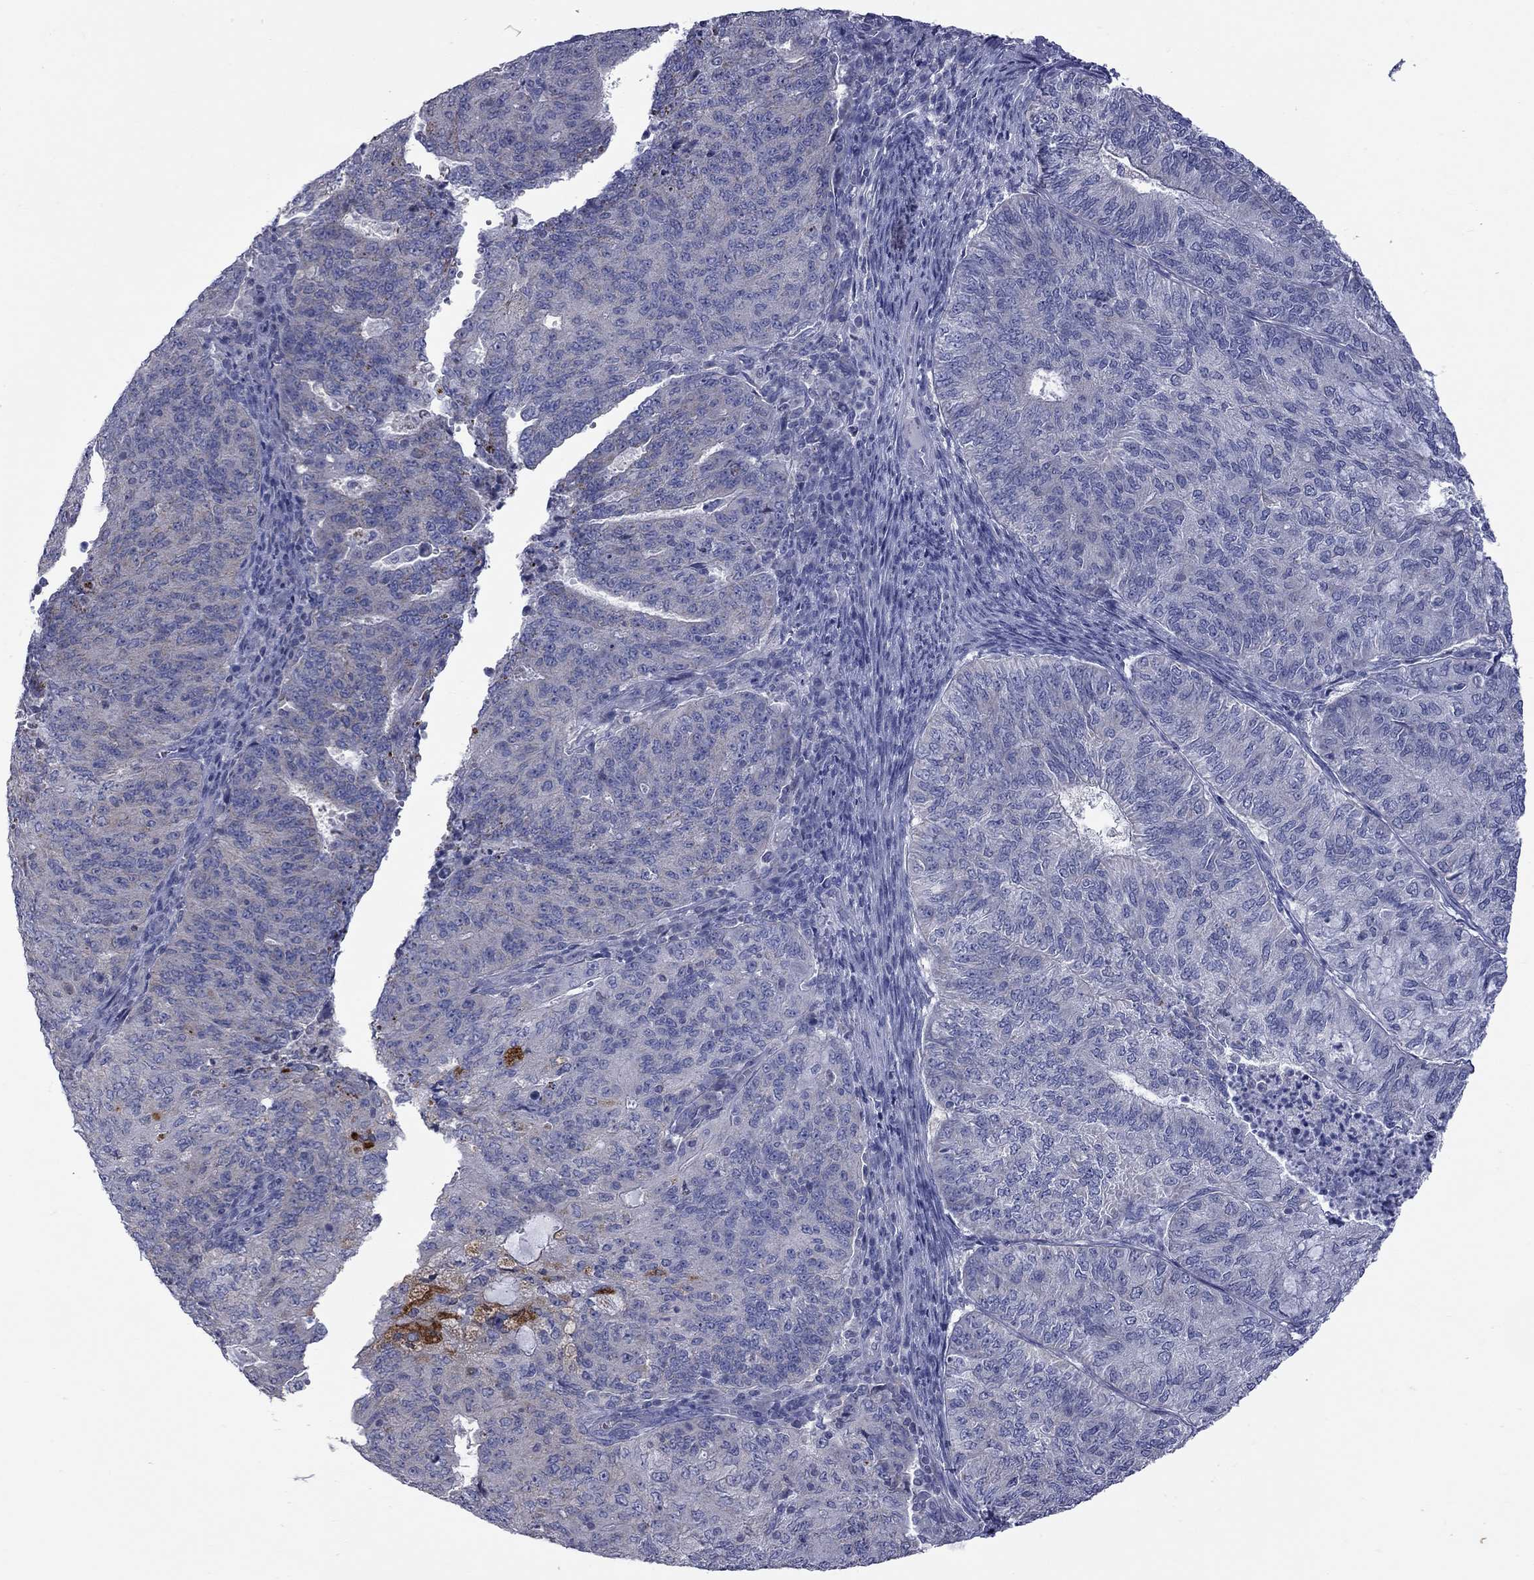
{"staining": {"intensity": "negative", "quantity": "none", "location": "none"}, "tissue": "endometrial cancer", "cell_type": "Tumor cells", "image_type": "cancer", "snomed": [{"axis": "morphology", "description": "Adenocarcinoma, NOS"}, {"axis": "topography", "description": "Endometrium"}], "caption": "Human endometrial cancer (adenocarcinoma) stained for a protein using IHC reveals no expression in tumor cells.", "gene": "ABCB4", "patient": {"sex": "female", "age": 82}}